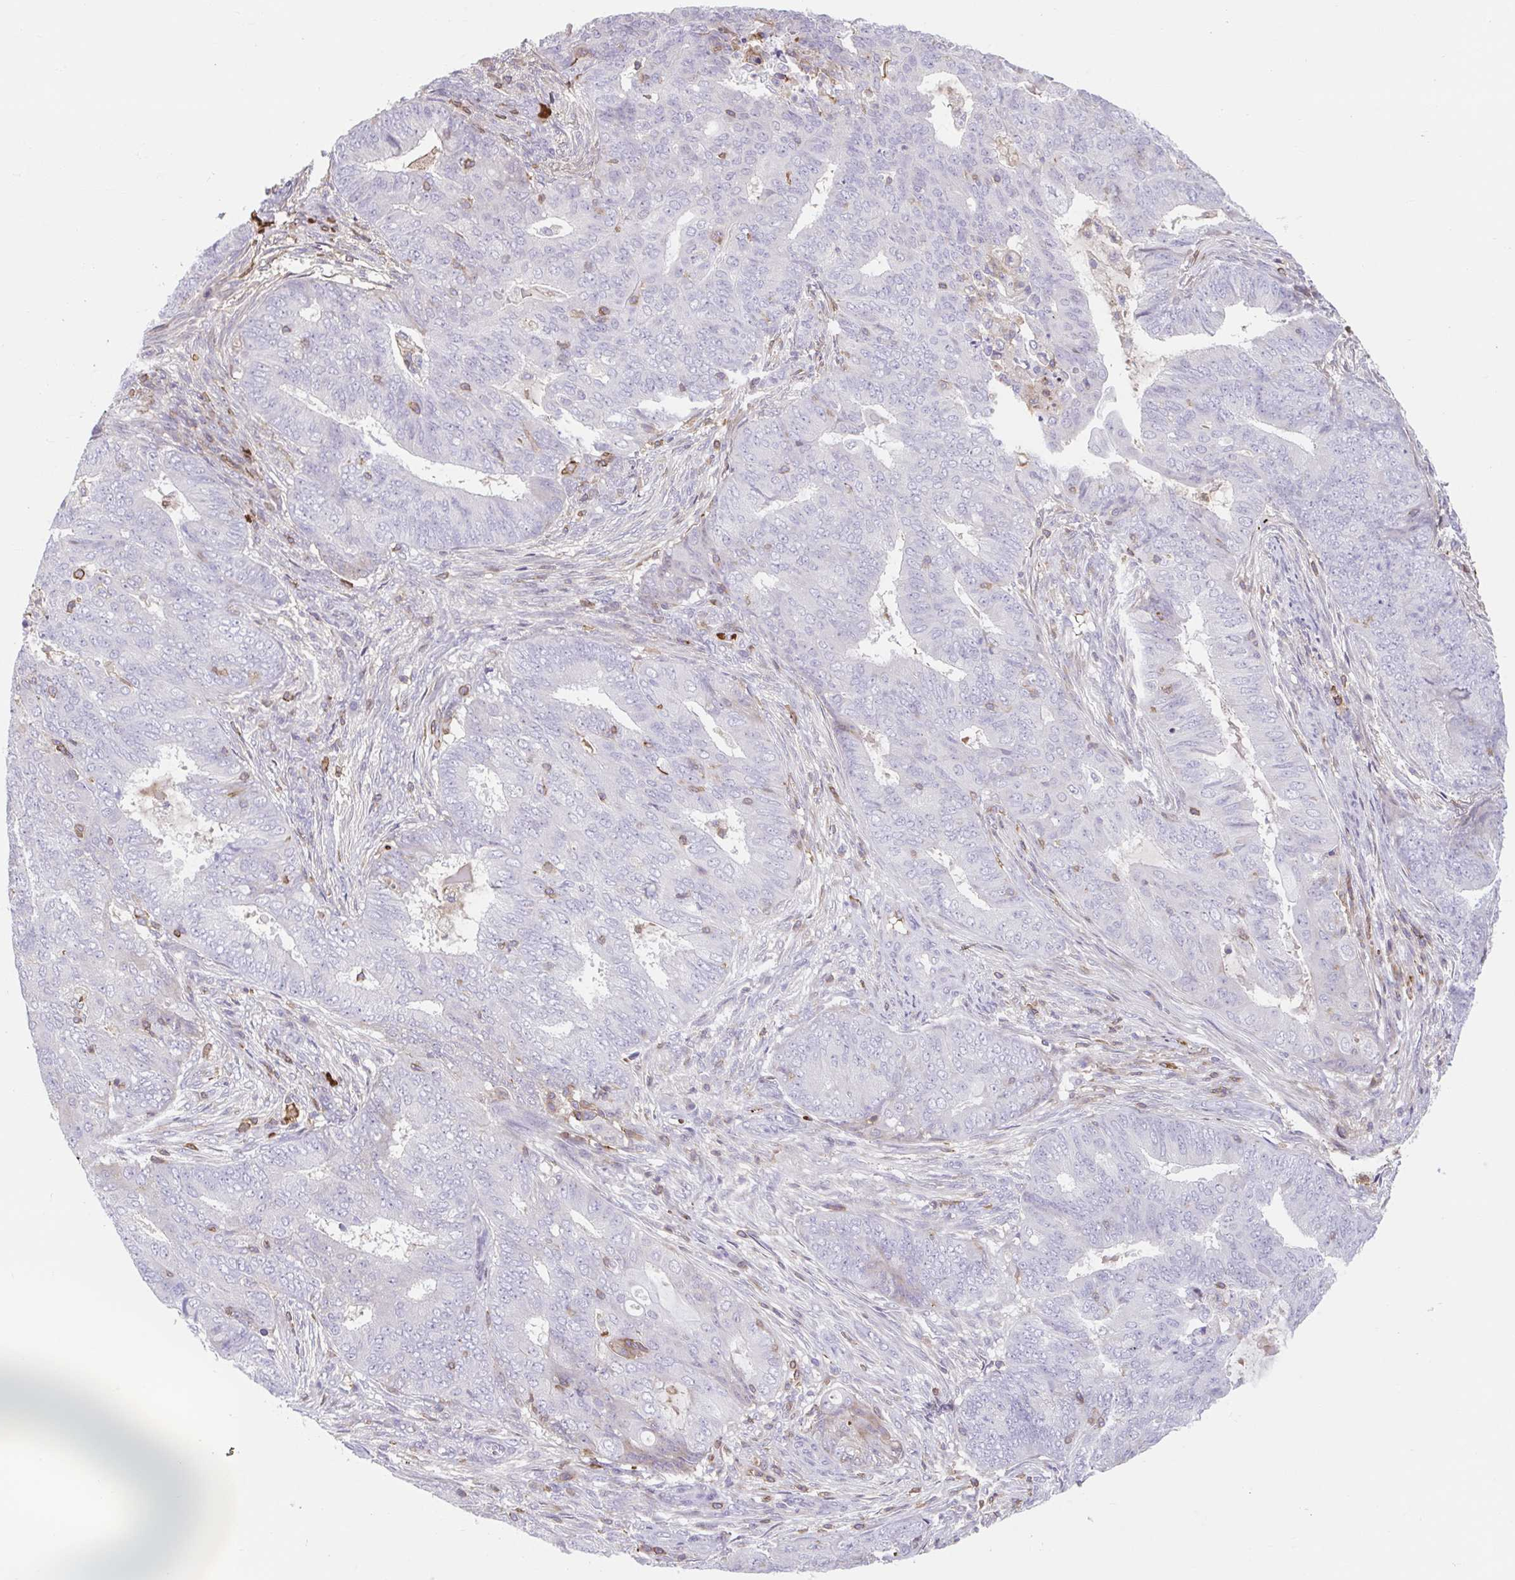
{"staining": {"intensity": "negative", "quantity": "none", "location": "none"}, "tissue": "endometrial cancer", "cell_type": "Tumor cells", "image_type": "cancer", "snomed": [{"axis": "morphology", "description": "Adenocarcinoma, NOS"}, {"axis": "topography", "description": "Endometrium"}], "caption": "Endometrial cancer was stained to show a protein in brown. There is no significant staining in tumor cells.", "gene": "TPRG1", "patient": {"sex": "female", "age": 62}}